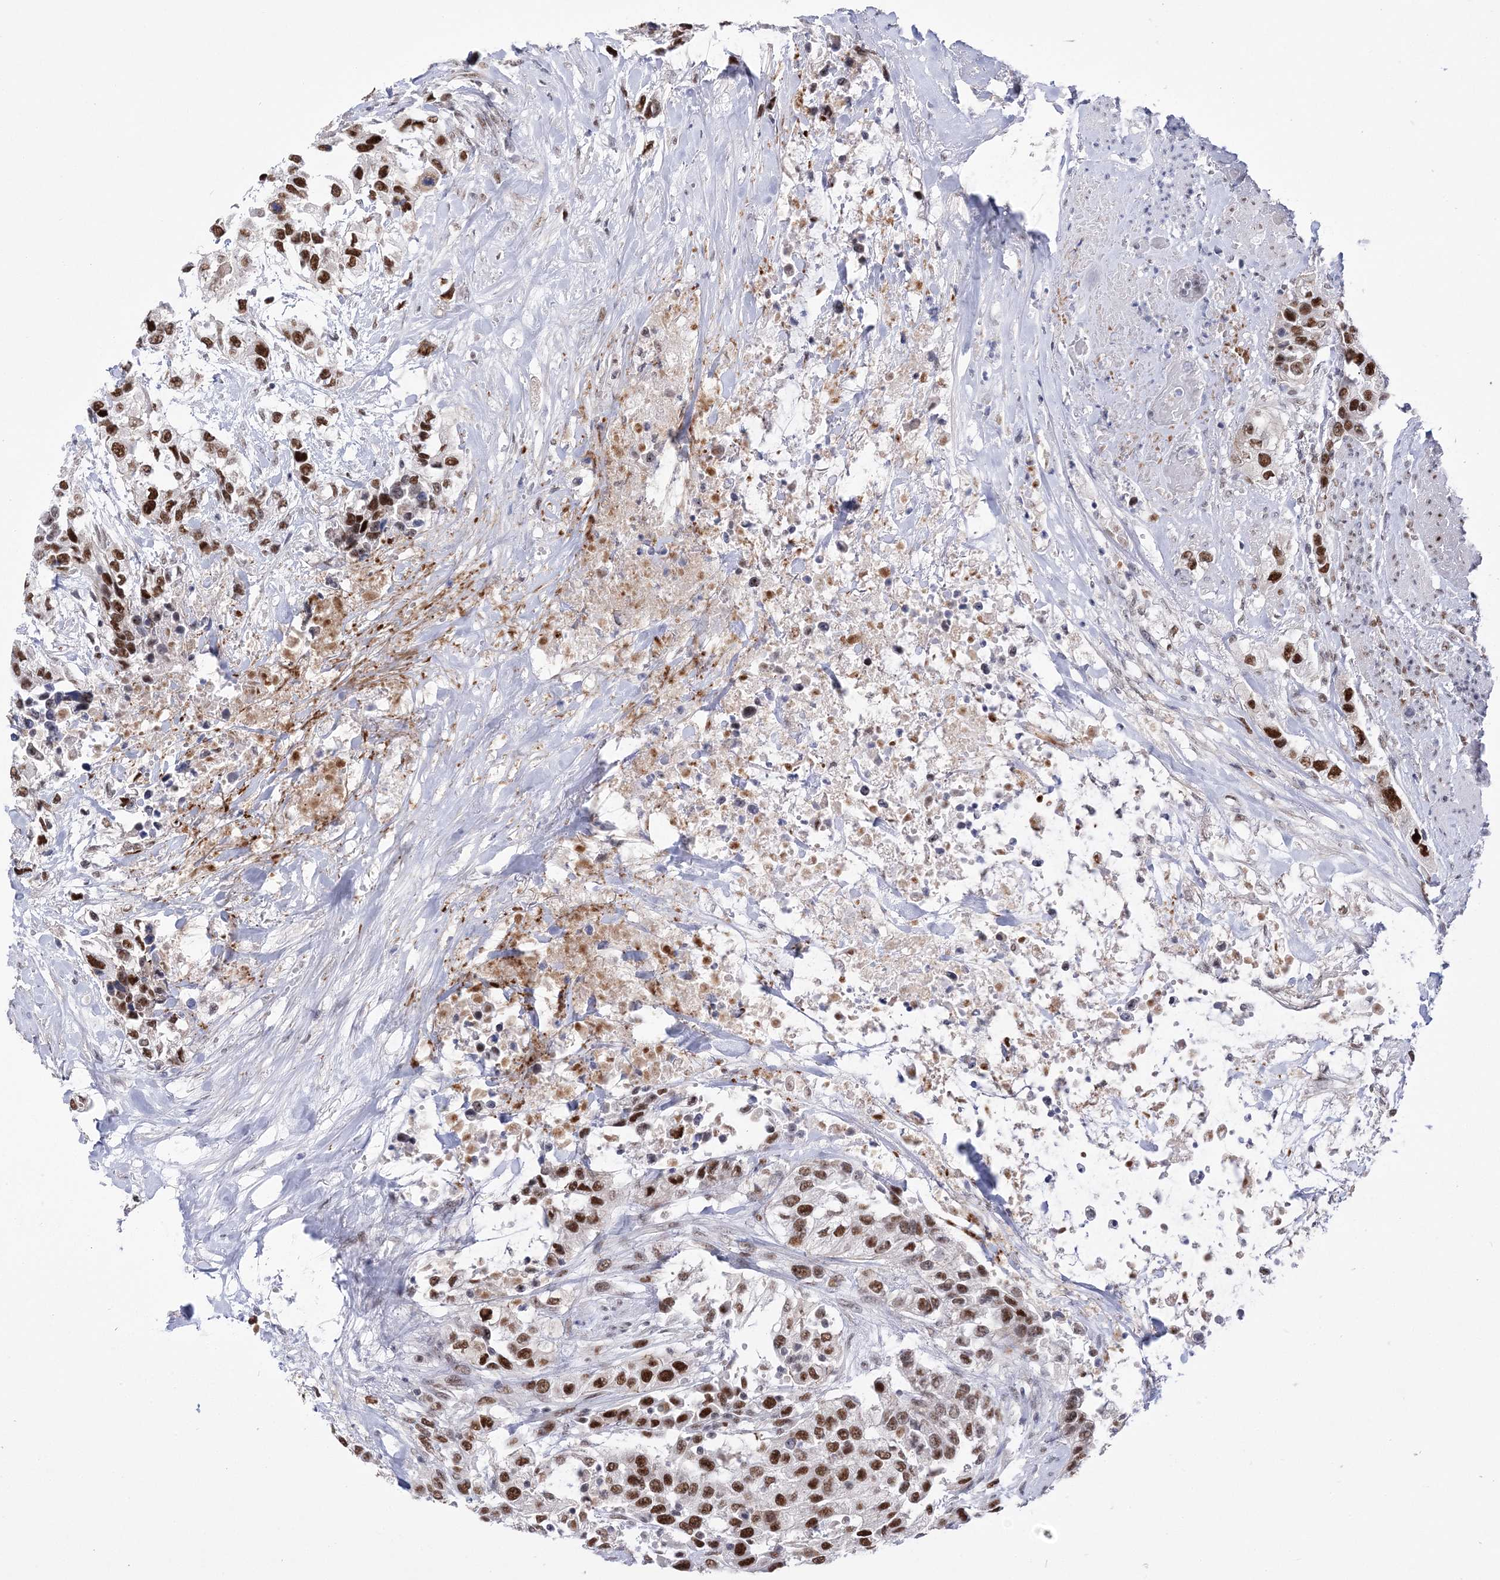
{"staining": {"intensity": "strong", "quantity": ">75%", "location": "nuclear"}, "tissue": "urothelial cancer", "cell_type": "Tumor cells", "image_type": "cancer", "snomed": [{"axis": "morphology", "description": "Urothelial carcinoma, High grade"}, {"axis": "topography", "description": "Urinary bladder"}], "caption": "Strong nuclear staining is present in about >75% of tumor cells in high-grade urothelial carcinoma.", "gene": "NSUN2", "patient": {"sex": "female", "age": 80}}